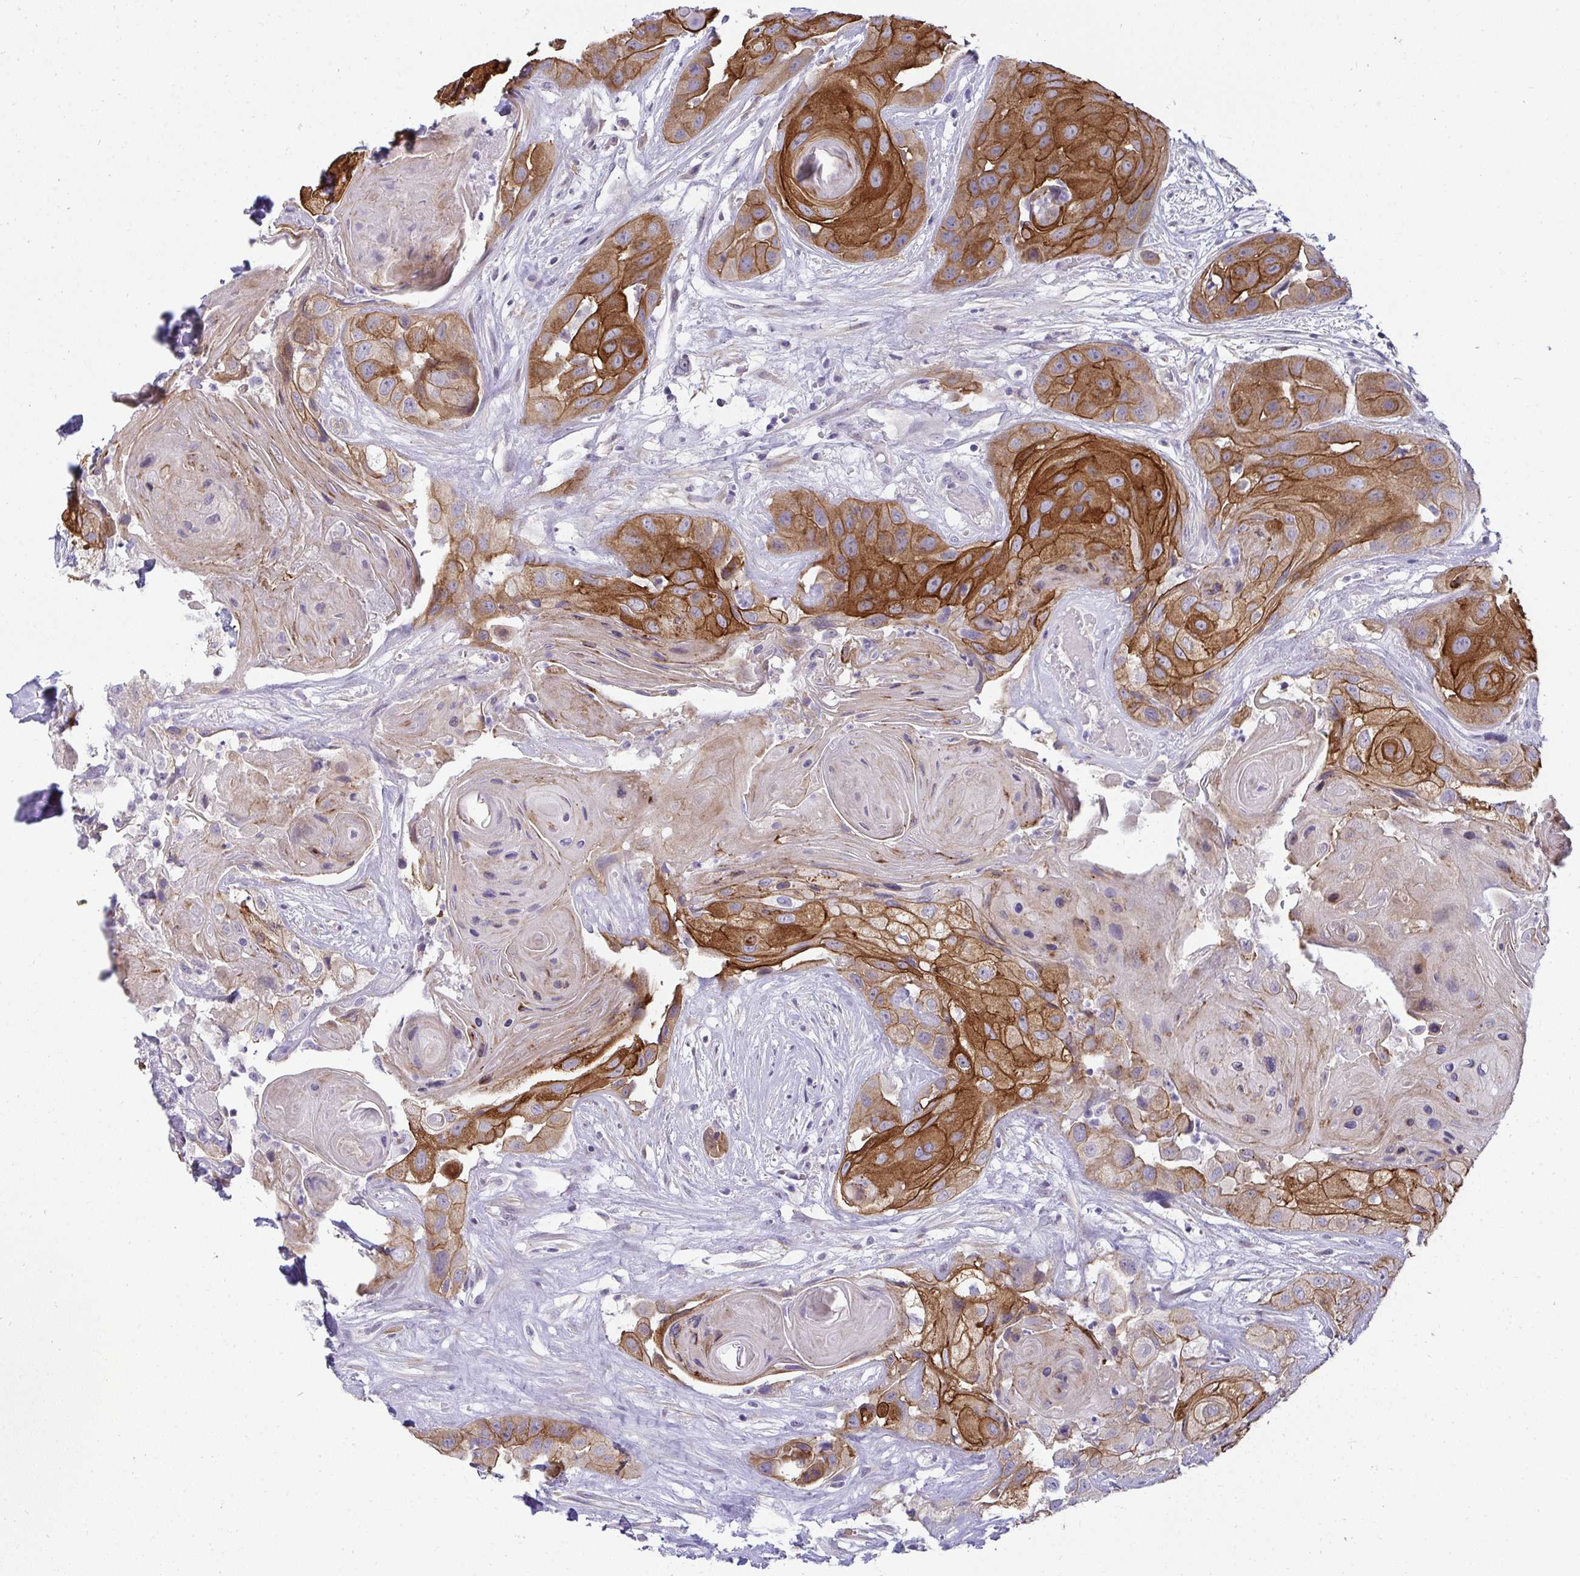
{"staining": {"intensity": "strong", "quantity": ">75%", "location": "cytoplasmic/membranous"}, "tissue": "head and neck cancer", "cell_type": "Tumor cells", "image_type": "cancer", "snomed": [{"axis": "morphology", "description": "Squamous cell carcinoma, NOS"}, {"axis": "topography", "description": "Head-Neck"}], "caption": "Protein expression analysis of head and neck cancer demonstrates strong cytoplasmic/membranous expression in about >75% of tumor cells.", "gene": "AK5", "patient": {"sex": "male", "age": 83}}